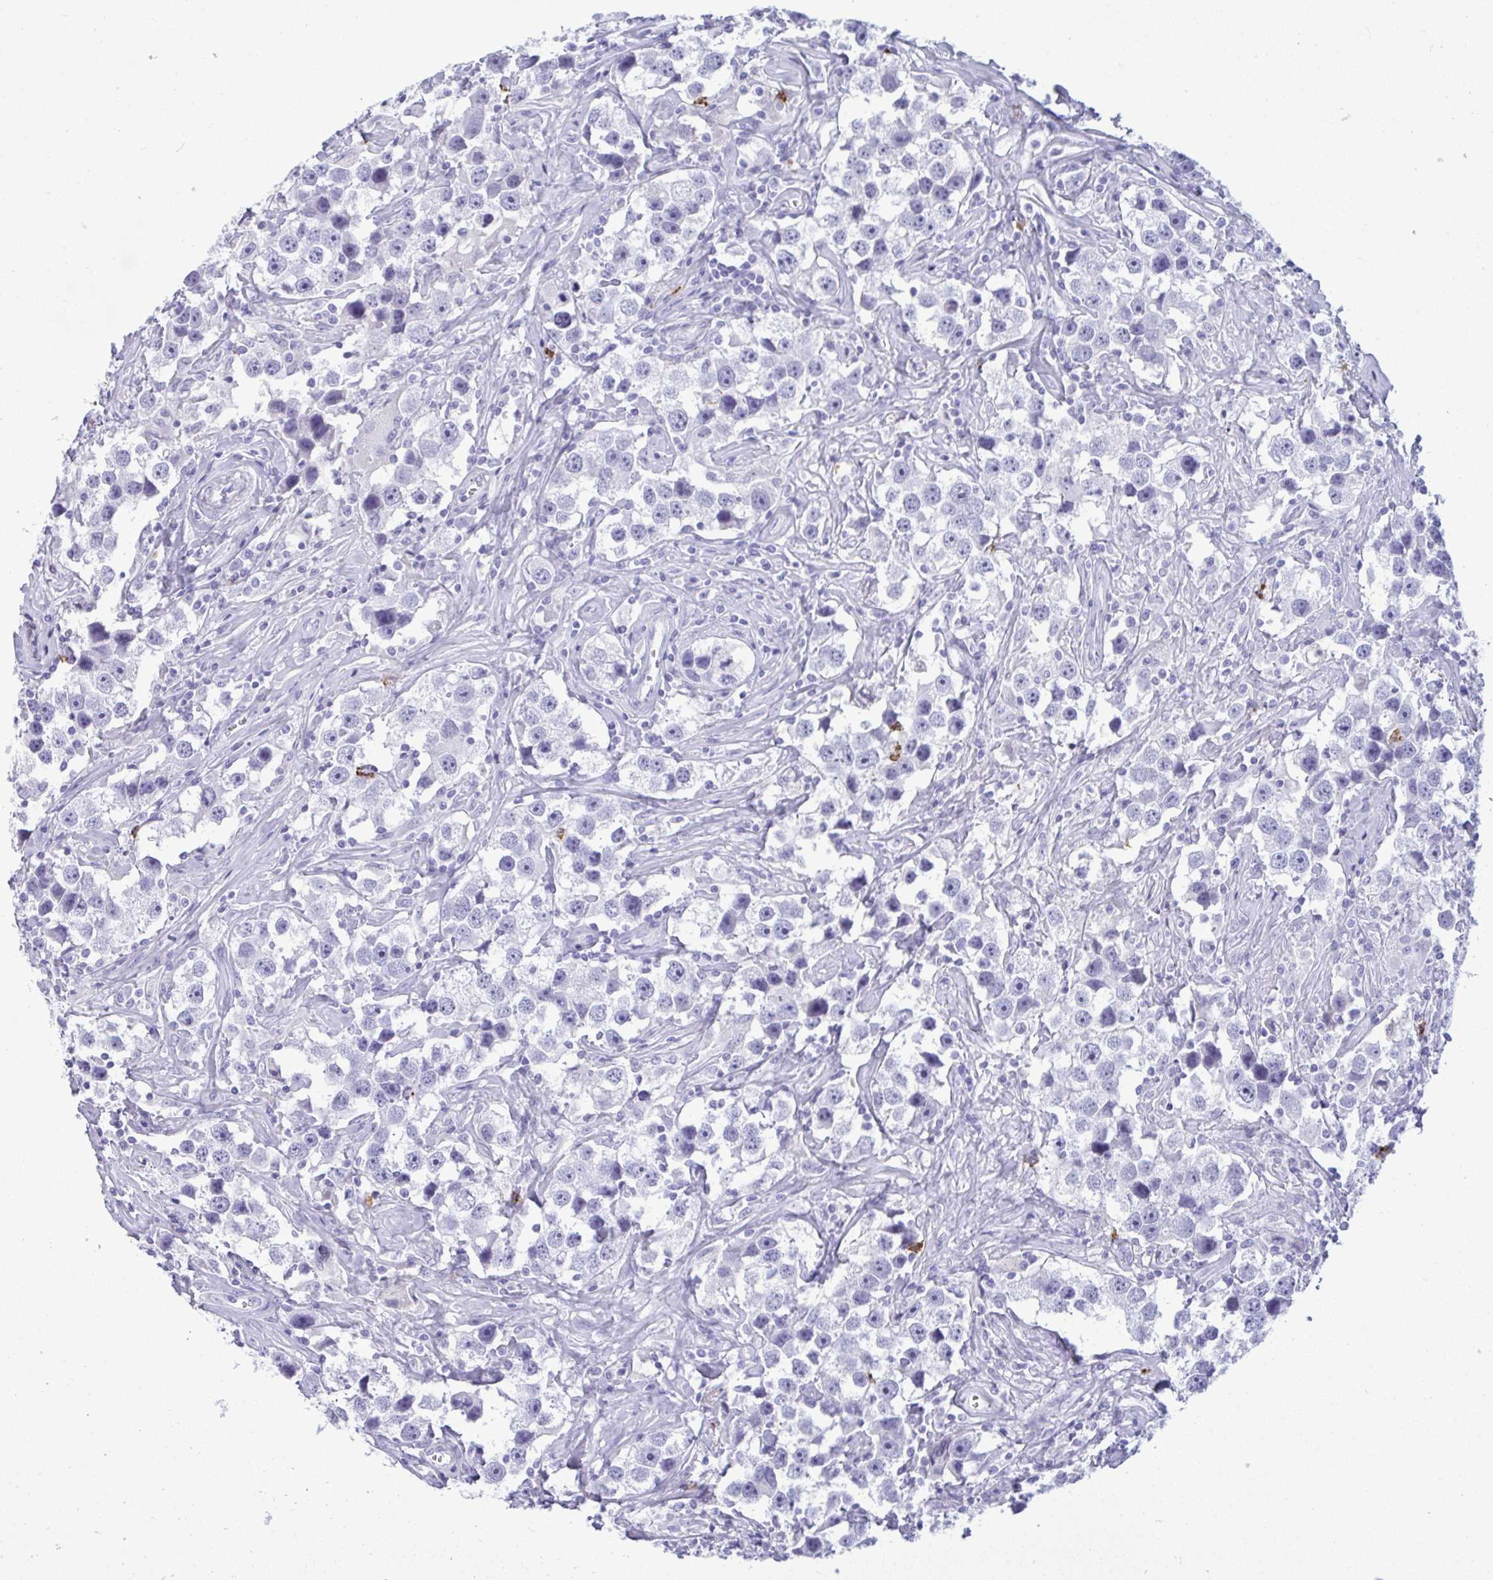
{"staining": {"intensity": "negative", "quantity": "none", "location": "none"}, "tissue": "testis cancer", "cell_type": "Tumor cells", "image_type": "cancer", "snomed": [{"axis": "morphology", "description": "Seminoma, NOS"}, {"axis": "topography", "description": "Testis"}], "caption": "This is an immunohistochemistry micrograph of human testis cancer. There is no positivity in tumor cells.", "gene": "ARHGAP42", "patient": {"sex": "male", "age": 49}}